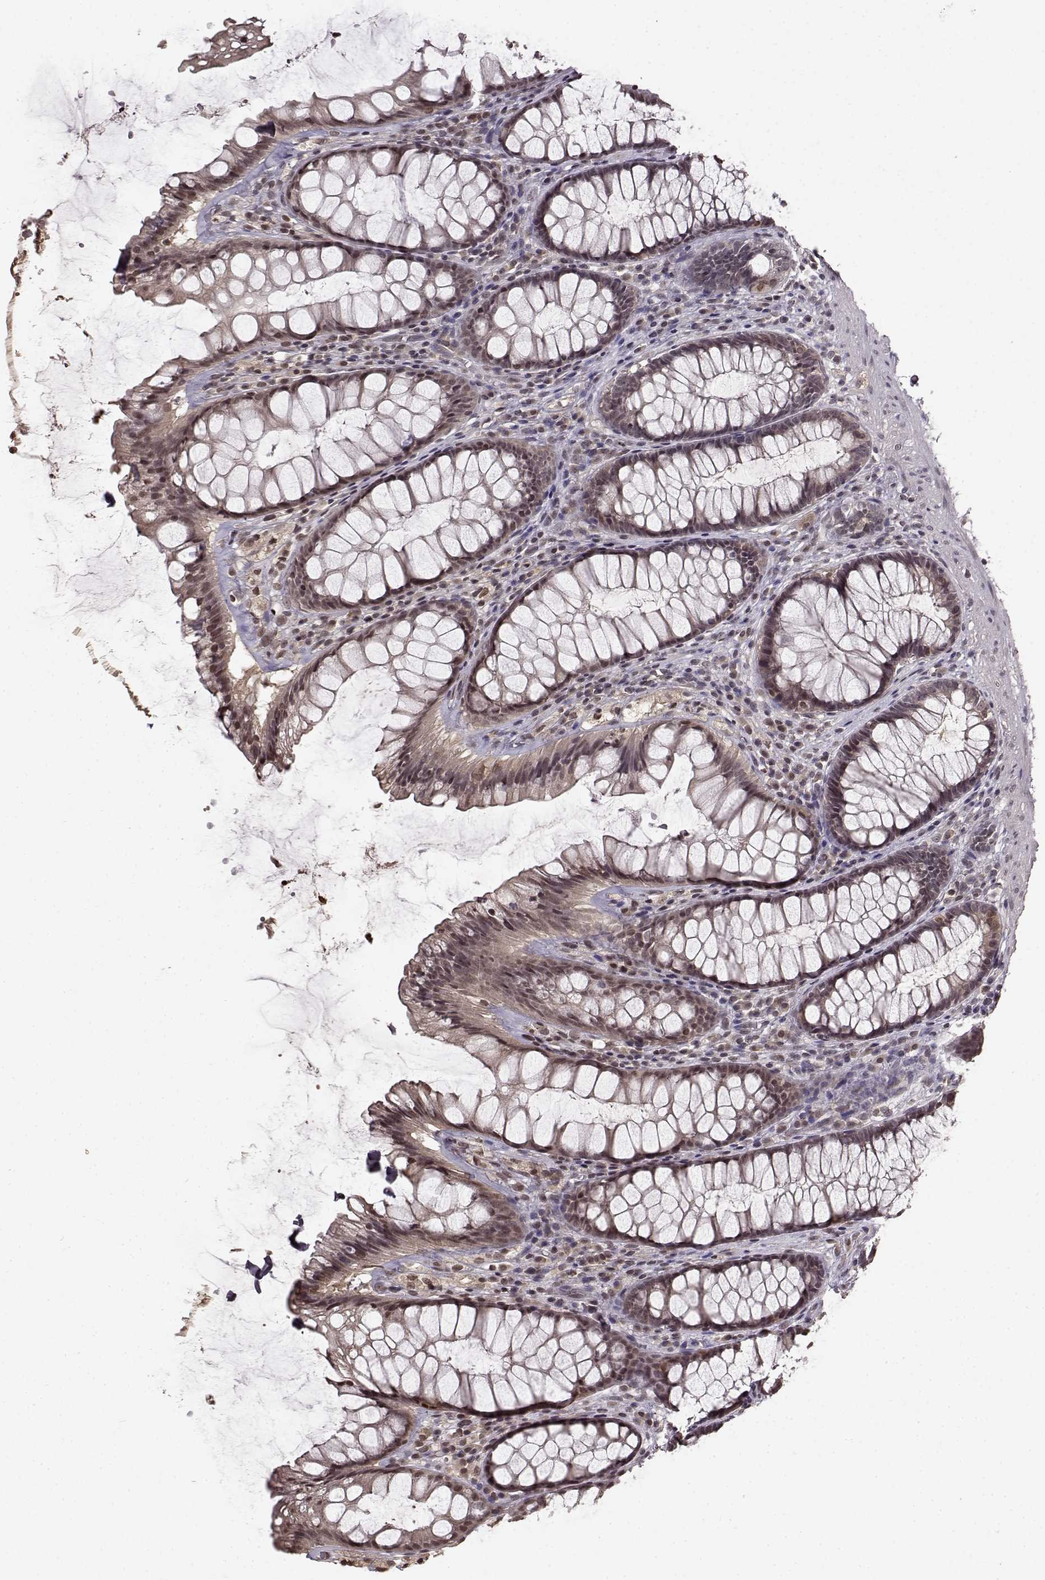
{"staining": {"intensity": "negative", "quantity": "none", "location": "none"}, "tissue": "rectum", "cell_type": "Glandular cells", "image_type": "normal", "snomed": [{"axis": "morphology", "description": "Normal tissue, NOS"}, {"axis": "topography", "description": "Rectum"}], "caption": "This is an IHC micrograph of benign rectum. There is no staining in glandular cells.", "gene": "NTRK2", "patient": {"sex": "male", "age": 72}}